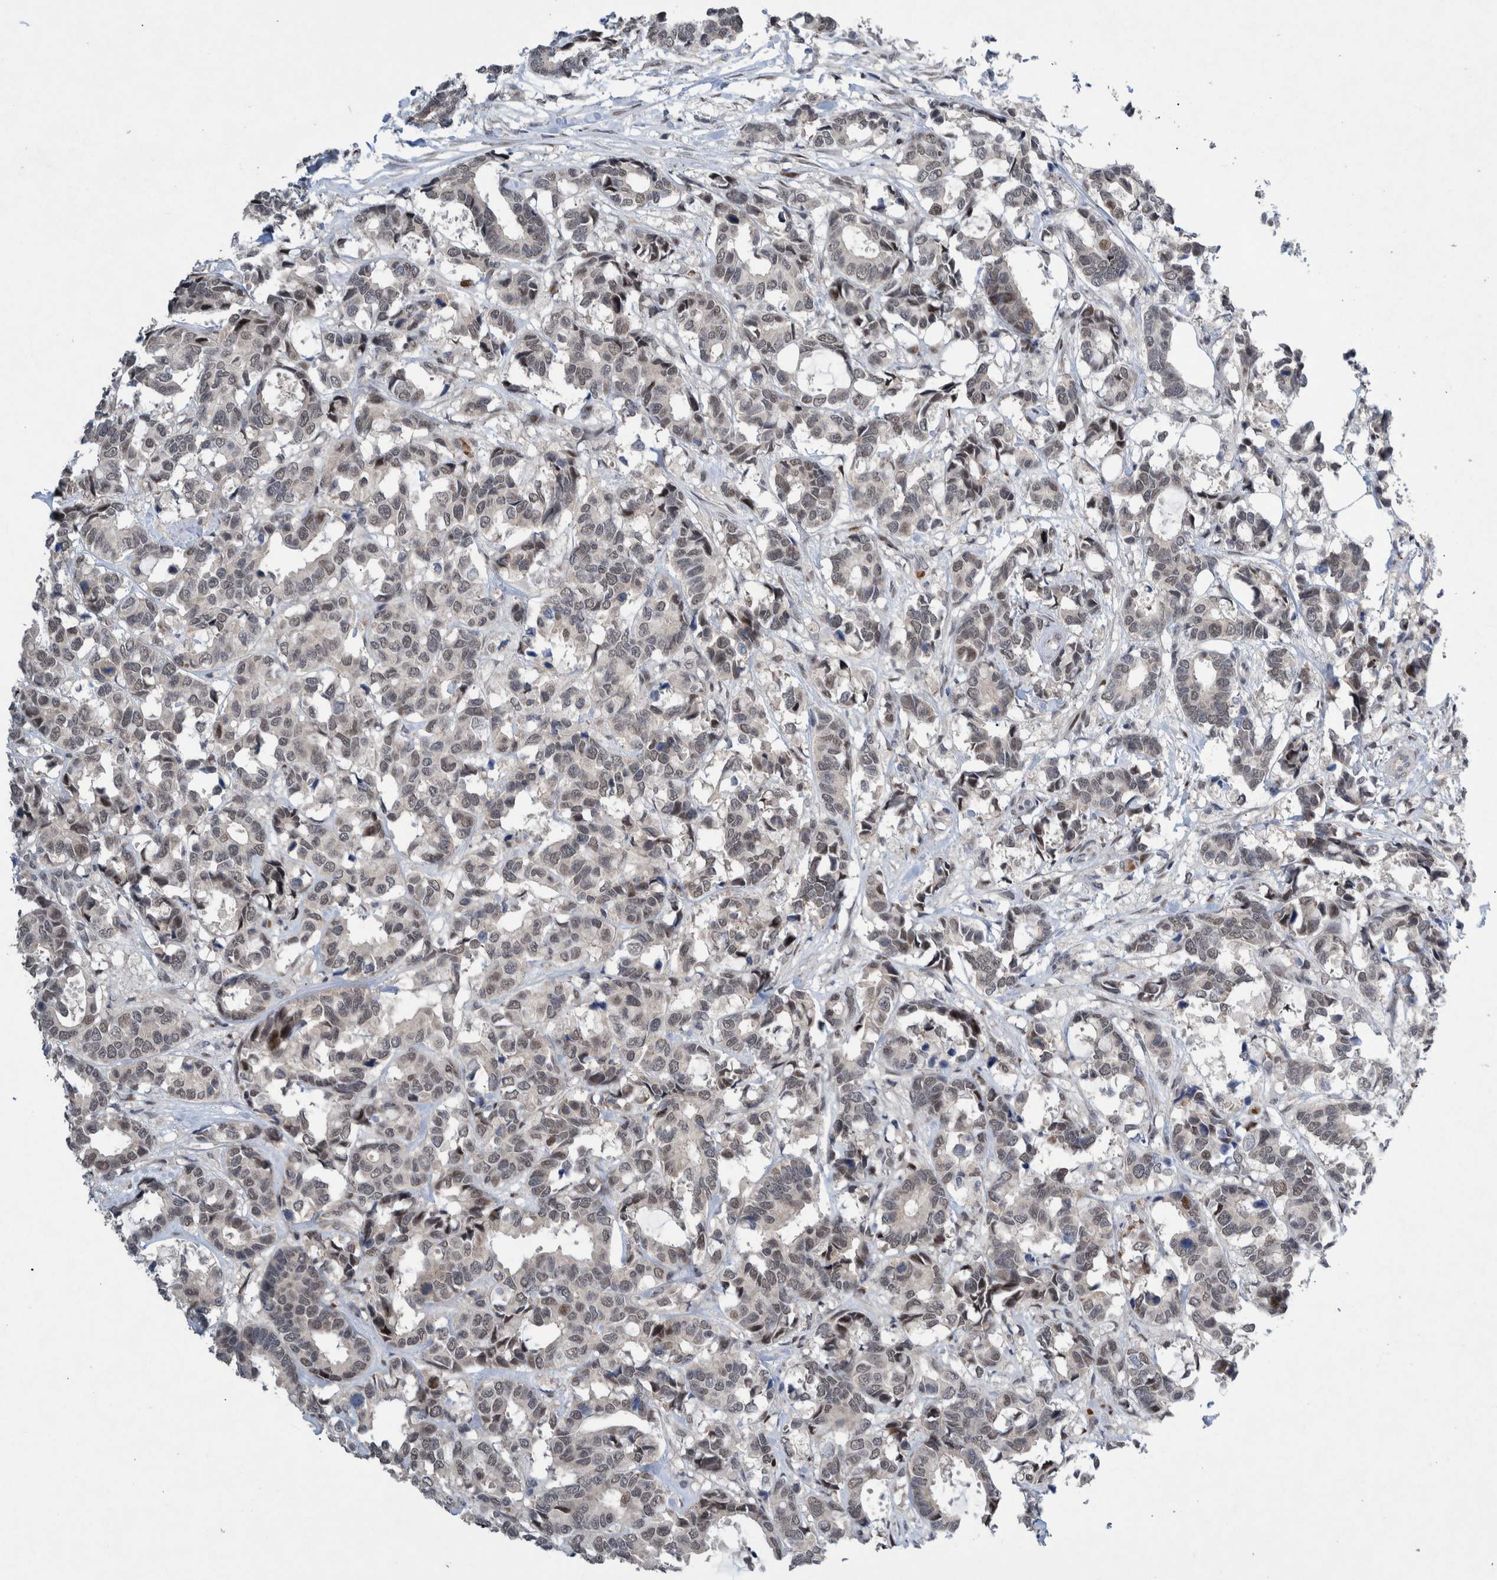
{"staining": {"intensity": "weak", "quantity": ">75%", "location": "nuclear"}, "tissue": "breast cancer", "cell_type": "Tumor cells", "image_type": "cancer", "snomed": [{"axis": "morphology", "description": "Duct carcinoma"}, {"axis": "topography", "description": "Breast"}], "caption": "Invasive ductal carcinoma (breast) stained for a protein reveals weak nuclear positivity in tumor cells. (IHC, brightfield microscopy, high magnification).", "gene": "ESRP1", "patient": {"sex": "female", "age": 87}}